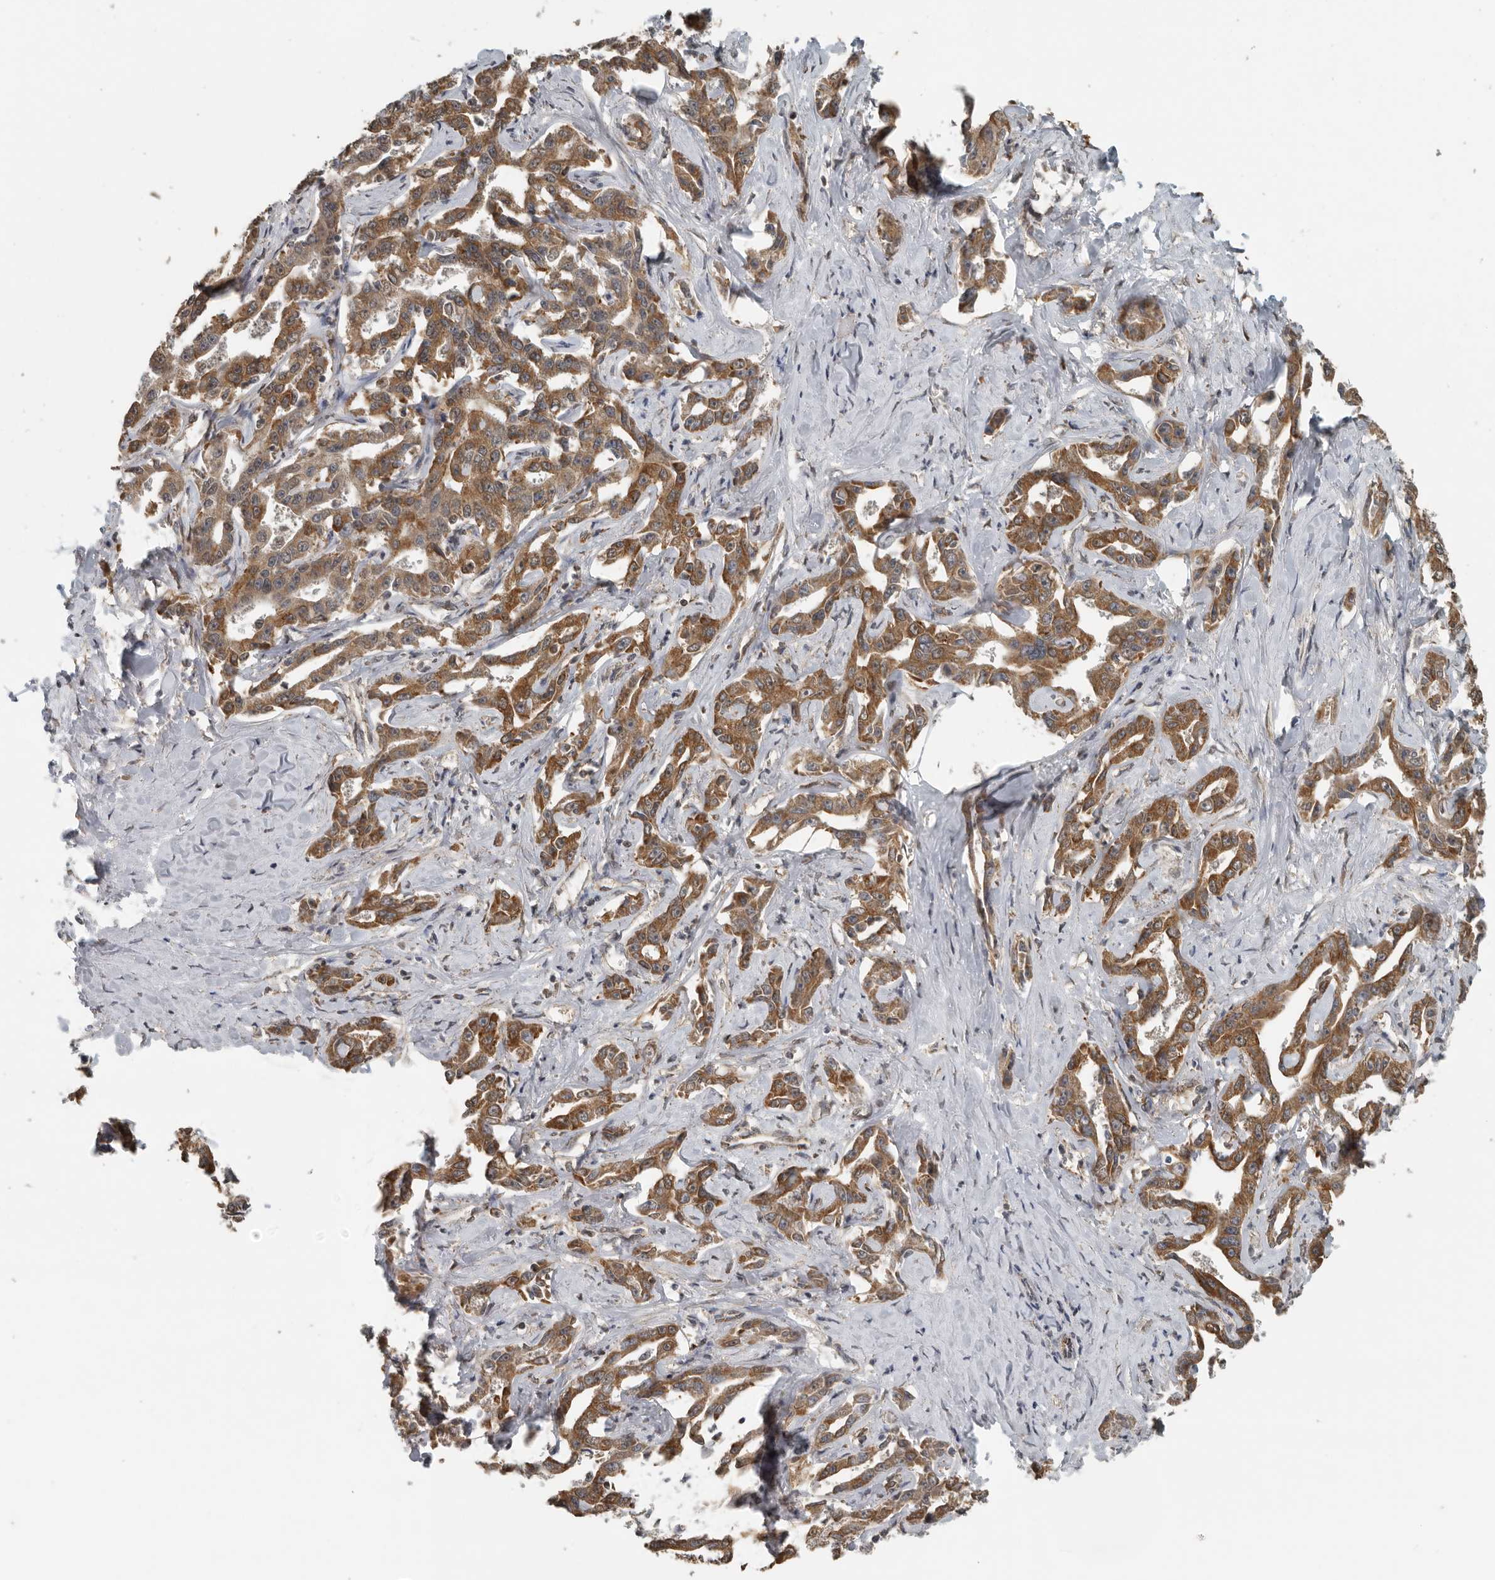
{"staining": {"intensity": "moderate", "quantity": ">75%", "location": "cytoplasmic/membranous"}, "tissue": "liver cancer", "cell_type": "Tumor cells", "image_type": "cancer", "snomed": [{"axis": "morphology", "description": "Cholangiocarcinoma"}, {"axis": "topography", "description": "Liver"}], "caption": "A micrograph showing moderate cytoplasmic/membranous expression in about >75% of tumor cells in liver cancer, as visualized by brown immunohistochemical staining.", "gene": "AFAP1", "patient": {"sex": "male", "age": 59}}